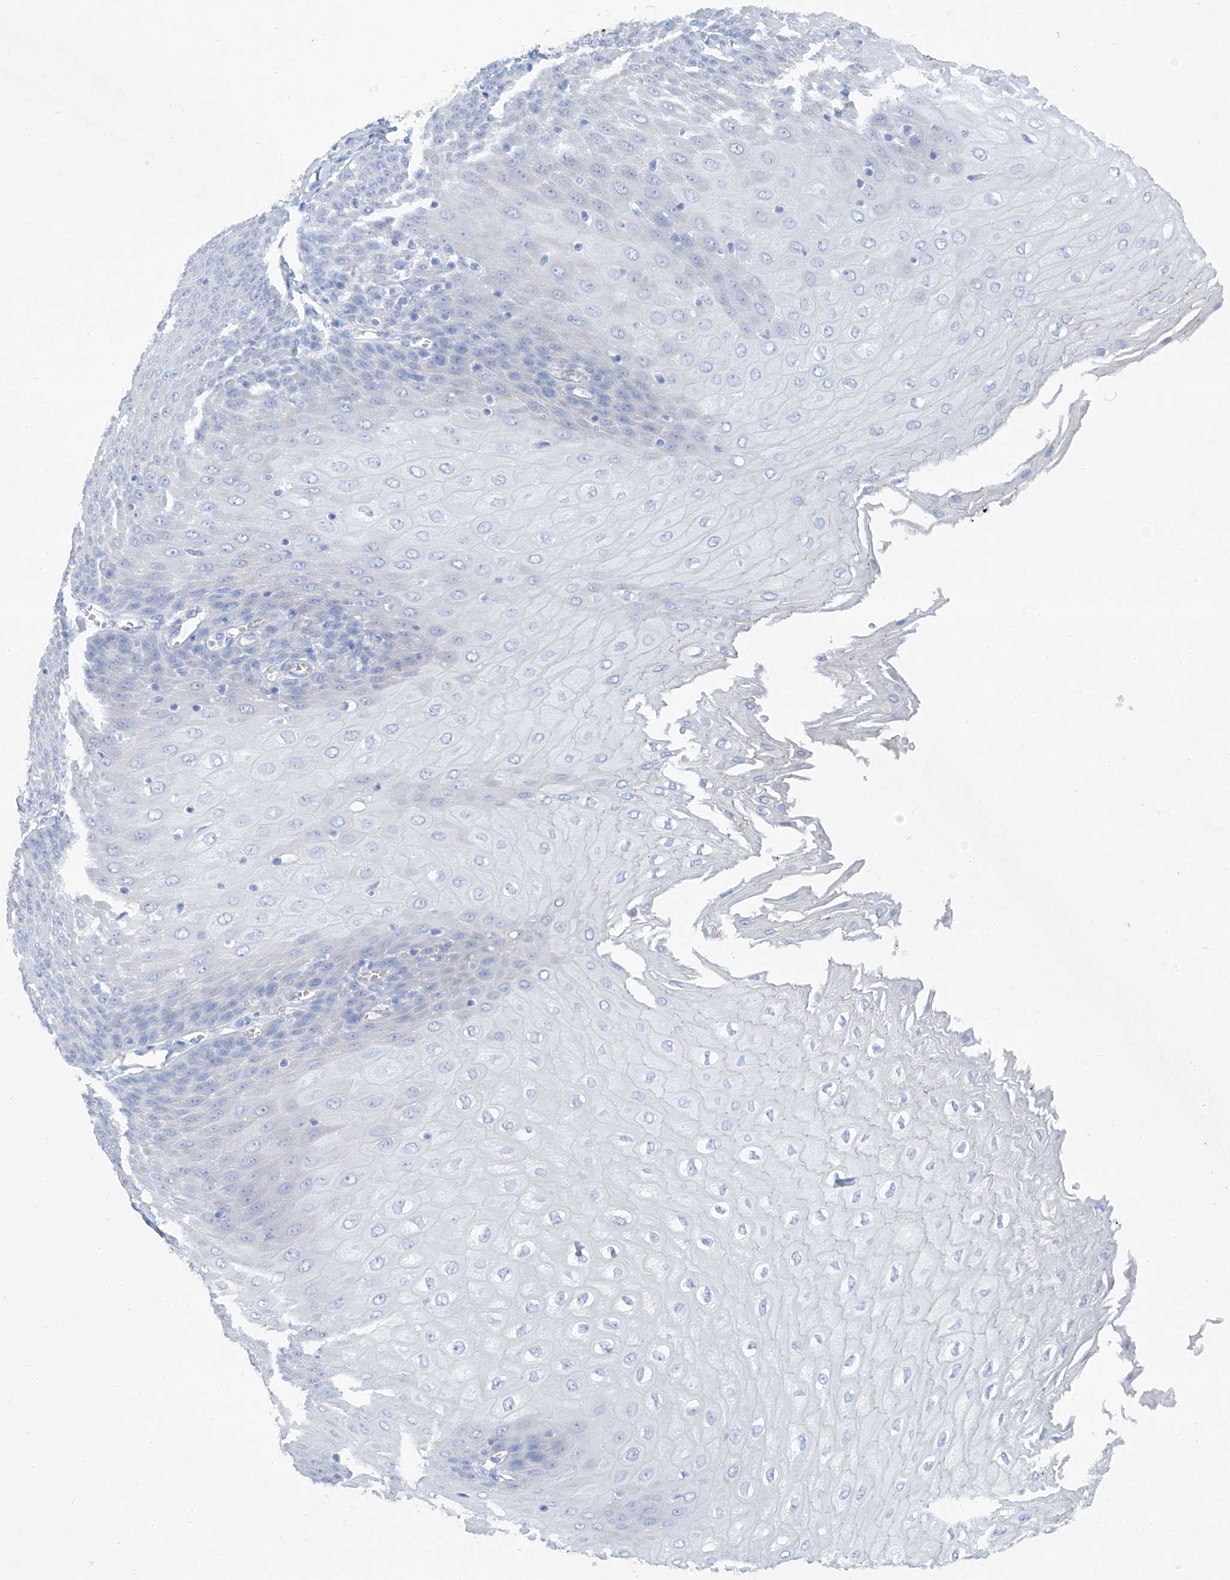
{"staining": {"intensity": "negative", "quantity": "none", "location": "none"}, "tissue": "esophagus", "cell_type": "Squamous epithelial cells", "image_type": "normal", "snomed": [{"axis": "morphology", "description": "Normal tissue, NOS"}, {"axis": "topography", "description": "Esophagus"}], "caption": "The photomicrograph exhibits no staining of squamous epithelial cells in unremarkable esophagus.", "gene": "MAGI1", "patient": {"sex": "male", "age": 60}}